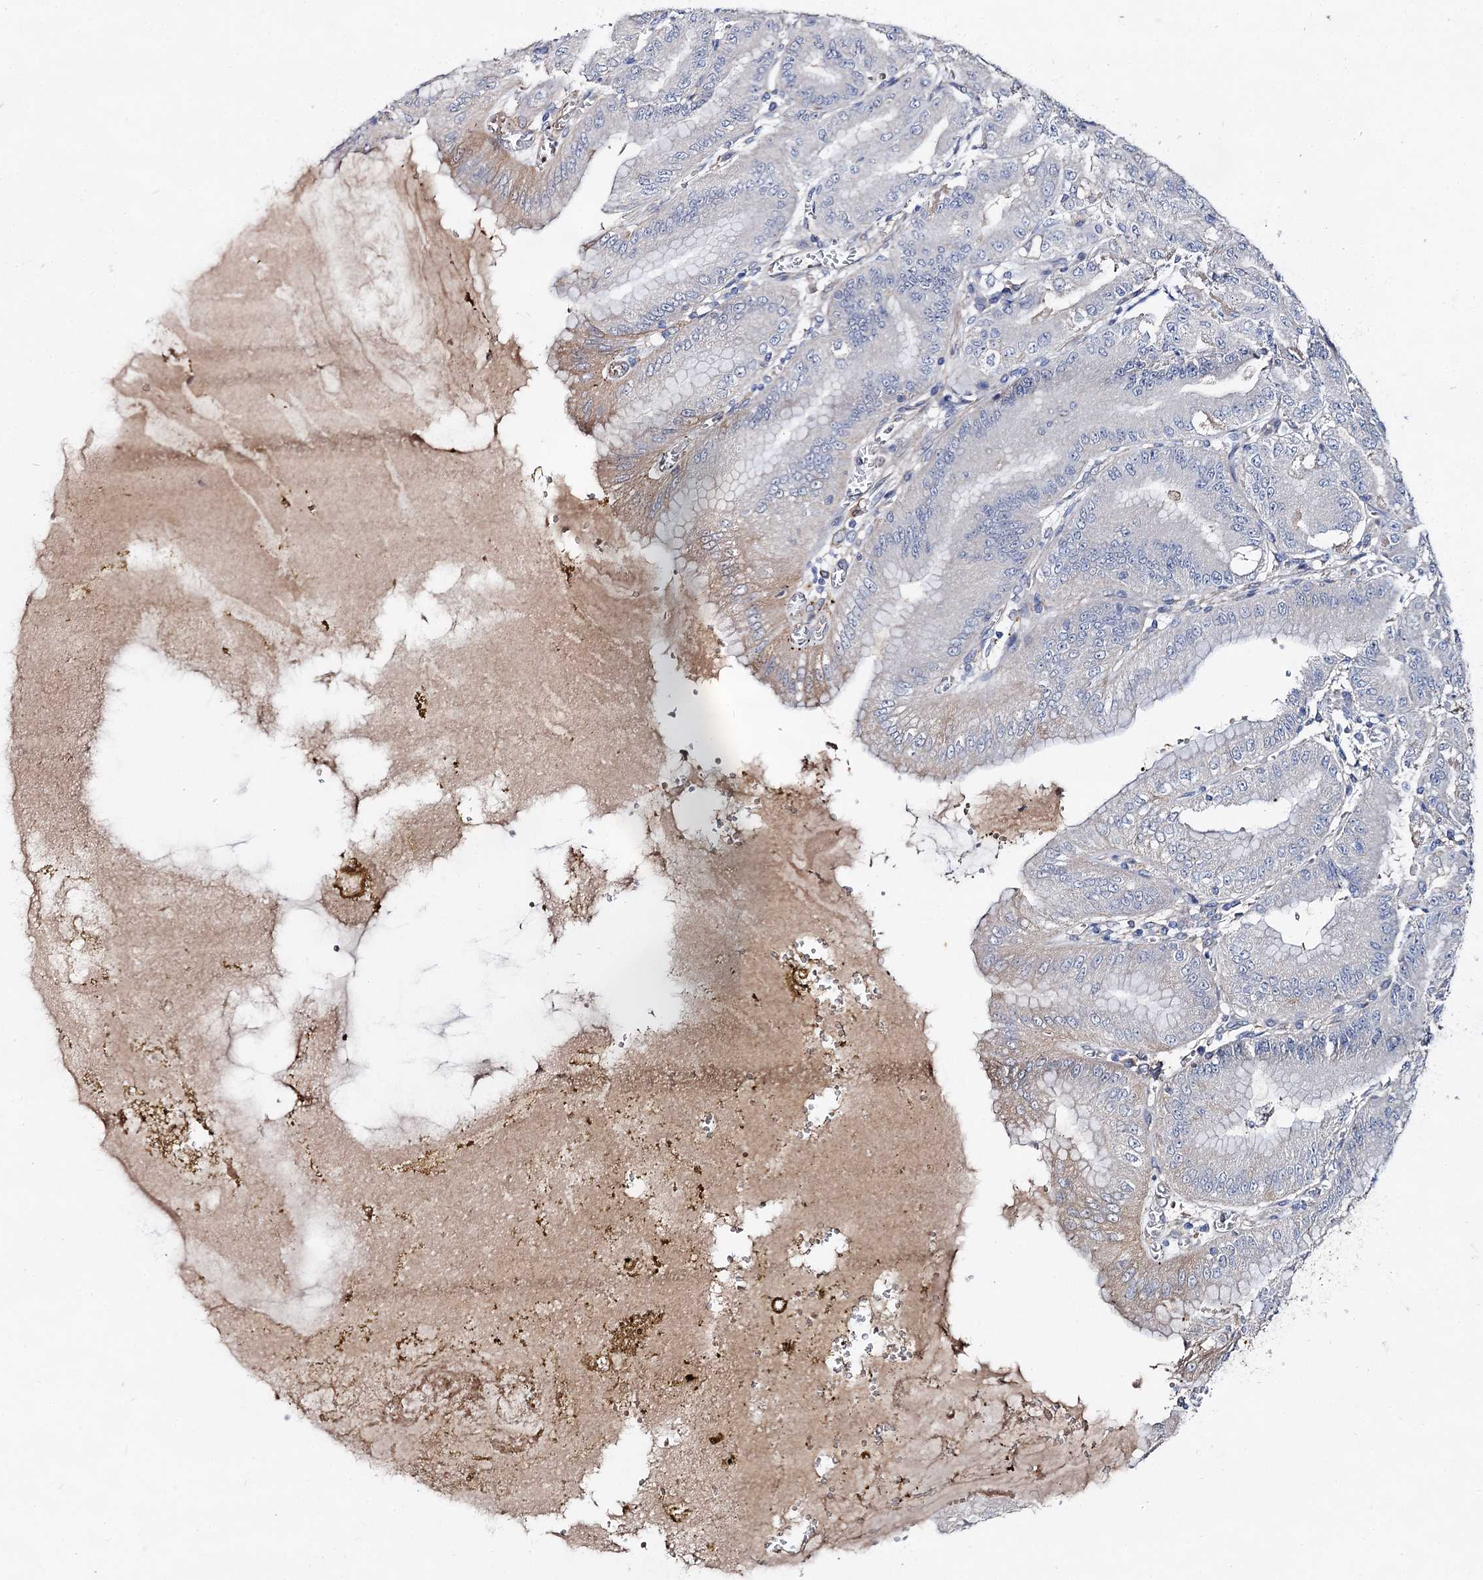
{"staining": {"intensity": "weak", "quantity": "25%-75%", "location": "cytoplasmic/membranous"}, "tissue": "stomach", "cell_type": "Glandular cells", "image_type": "normal", "snomed": [{"axis": "morphology", "description": "Normal tissue, NOS"}, {"axis": "topography", "description": "Stomach, upper"}, {"axis": "topography", "description": "Stomach, lower"}], "caption": "Unremarkable stomach shows weak cytoplasmic/membranous expression in approximately 25%-75% of glandular cells The protein is stained brown, and the nuclei are stained in blue (DAB (3,3'-diaminobenzidine) IHC with brightfield microscopy, high magnification)..", "gene": "HVCN1", "patient": {"sex": "male", "age": 71}}